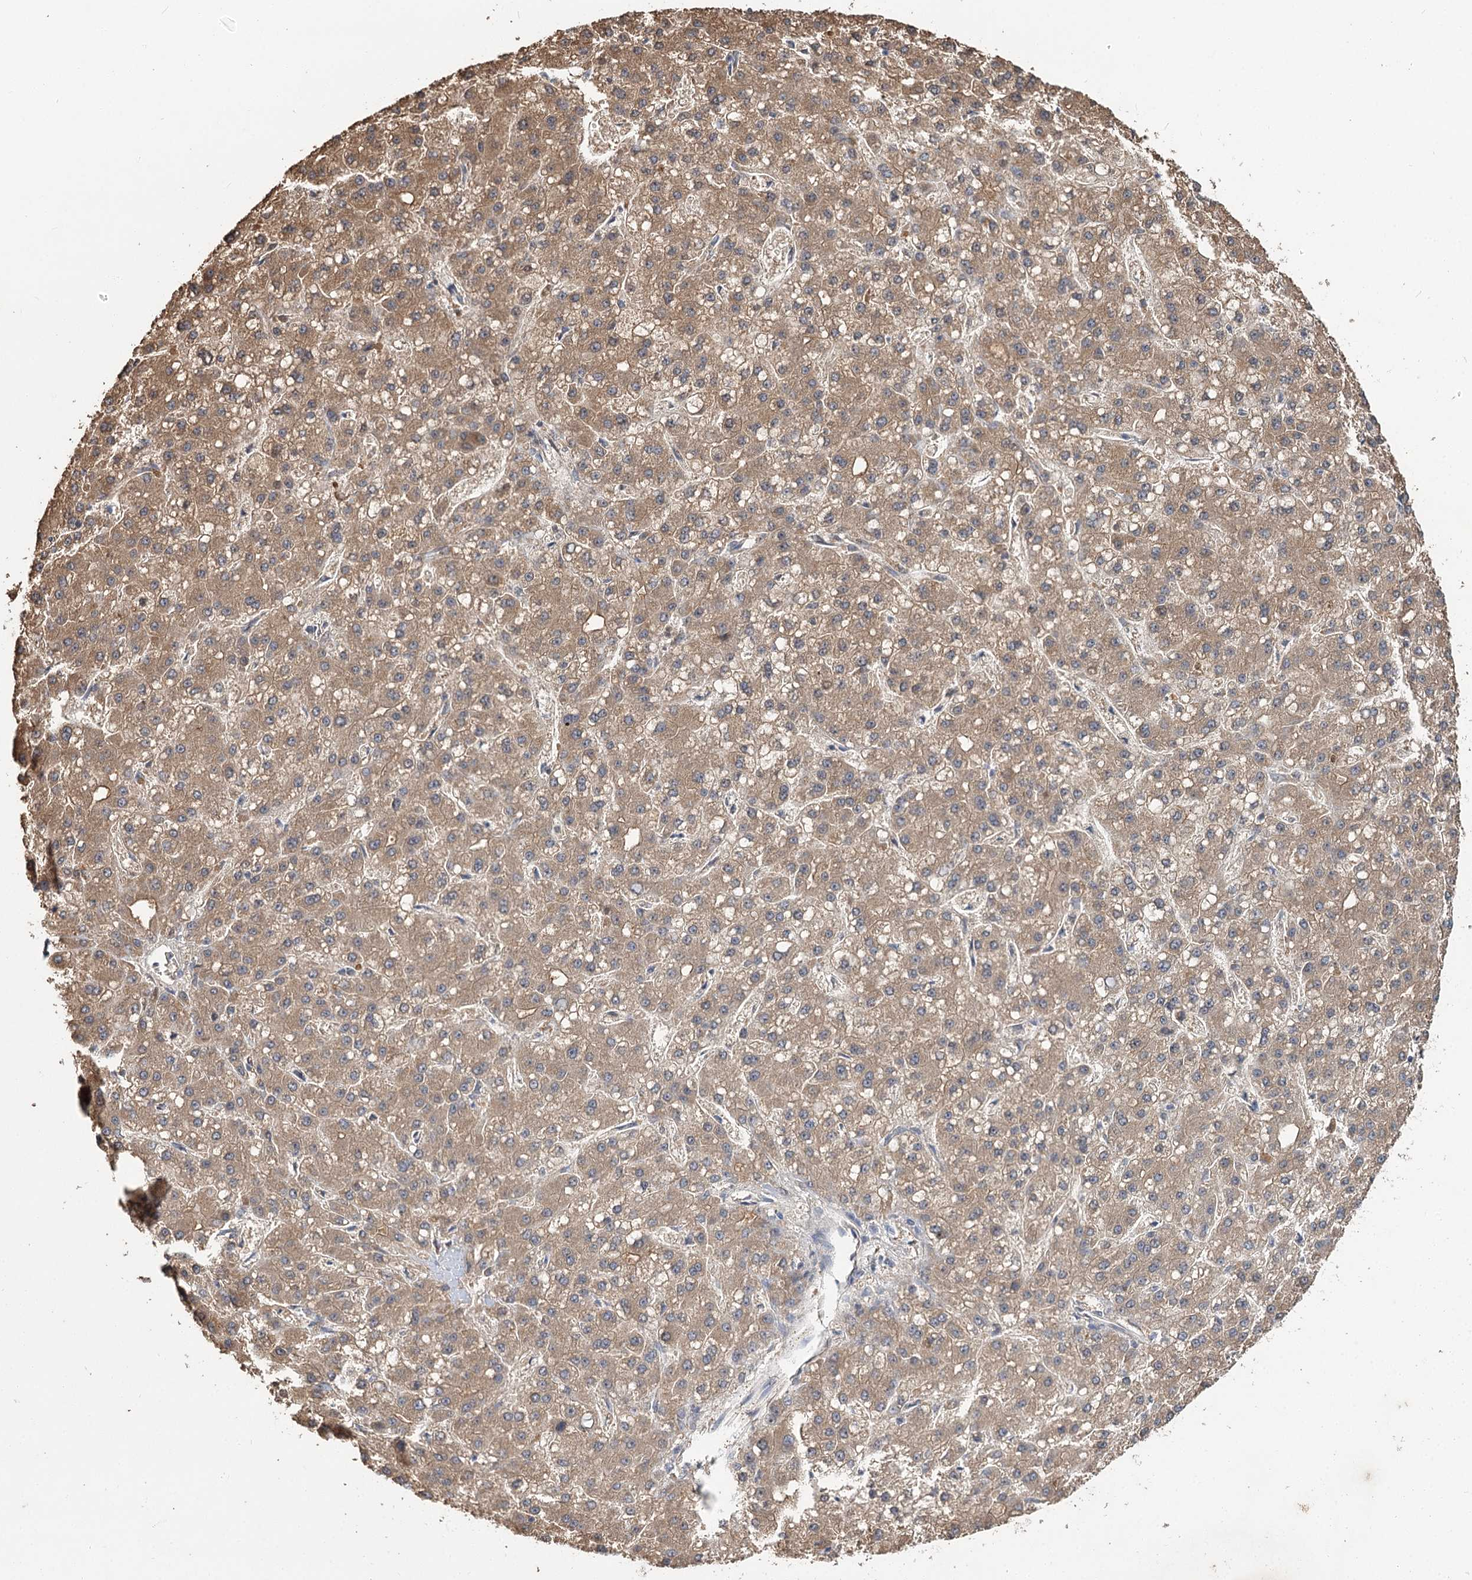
{"staining": {"intensity": "moderate", "quantity": ">75%", "location": "cytoplasmic/membranous"}, "tissue": "liver cancer", "cell_type": "Tumor cells", "image_type": "cancer", "snomed": [{"axis": "morphology", "description": "Carcinoma, Hepatocellular, NOS"}, {"axis": "topography", "description": "Liver"}], "caption": "Human liver cancer stained with a protein marker displays moderate staining in tumor cells.", "gene": "MFN1", "patient": {"sex": "male", "age": 67}}